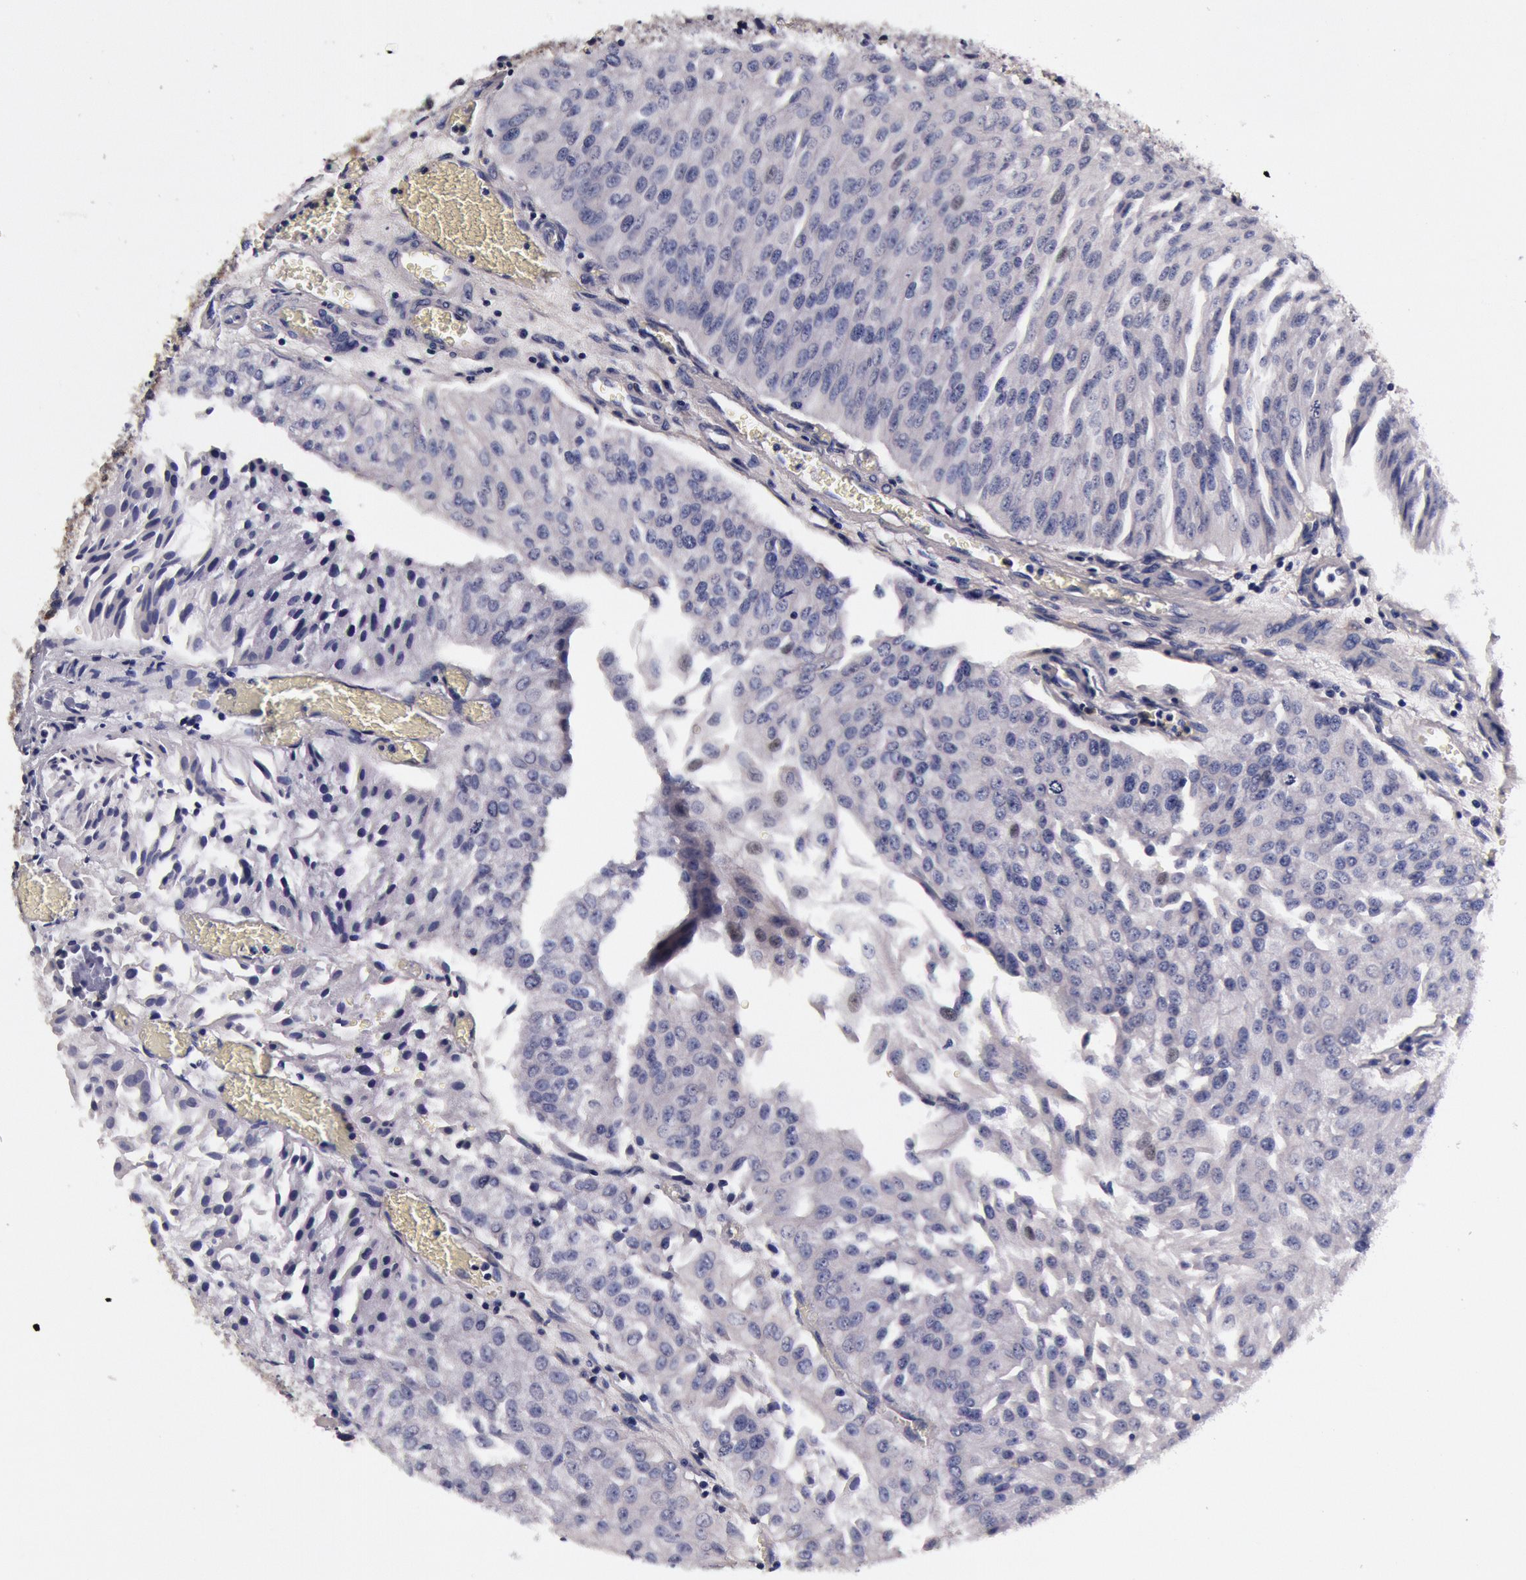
{"staining": {"intensity": "negative", "quantity": "none", "location": "none"}, "tissue": "urothelial cancer", "cell_type": "Tumor cells", "image_type": "cancer", "snomed": [{"axis": "morphology", "description": "Urothelial carcinoma, Low grade"}, {"axis": "topography", "description": "Urinary bladder"}], "caption": "Immunohistochemical staining of human low-grade urothelial carcinoma reveals no significant staining in tumor cells.", "gene": "CCDC22", "patient": {"sex": "male", "age": 86}}